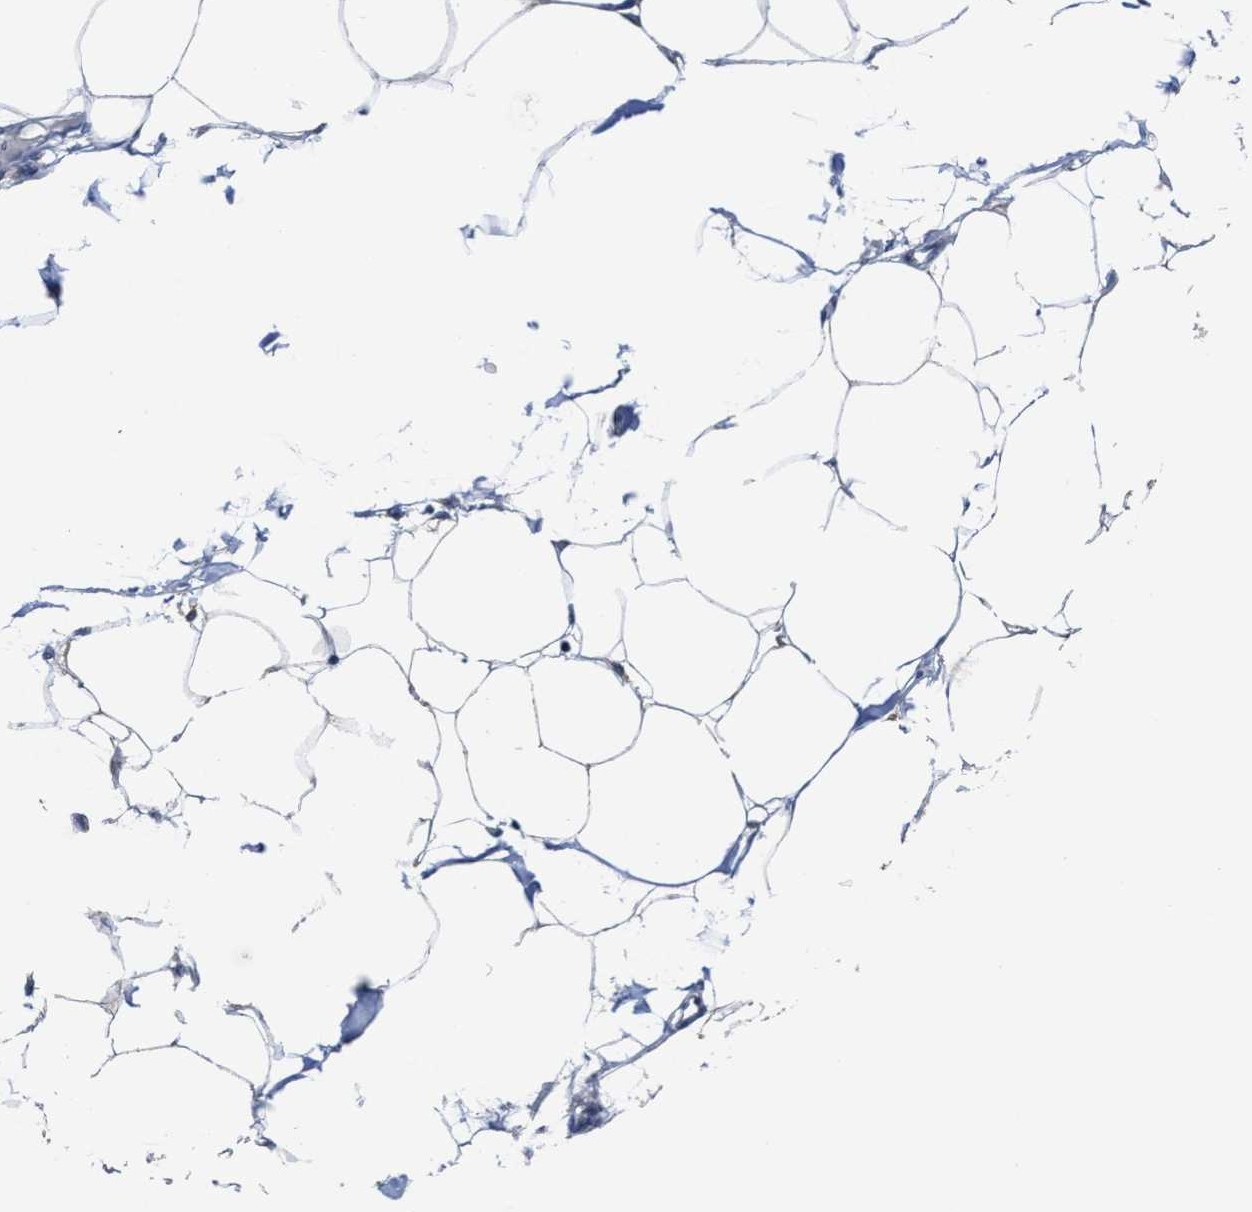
{"staining": {"intensity": "negative", "quantity": "none", "location": "none"}, "tissue": "adipose tissue", "cell_type": "Adipocytes", "image_type": "normal", "snomed": [{"axis": "morphology", "description": "Normal tissue, NOS"}, {"axis": "morphology", "description": "Adenocarcinoma, NOS"}, {"axis": "topography", "description": "Colon"}, {"axis": "topography", "description": "Peripheral nerve tissue"}], "caption": "There is no significant staining in adipocytes of adipose tissue. The staining is performed using DAB brown chromogen with nuclei counter-stained in using hematoxylin.", "gene": "ZFAT", "patient": {"sex": "male", "age": 14}}